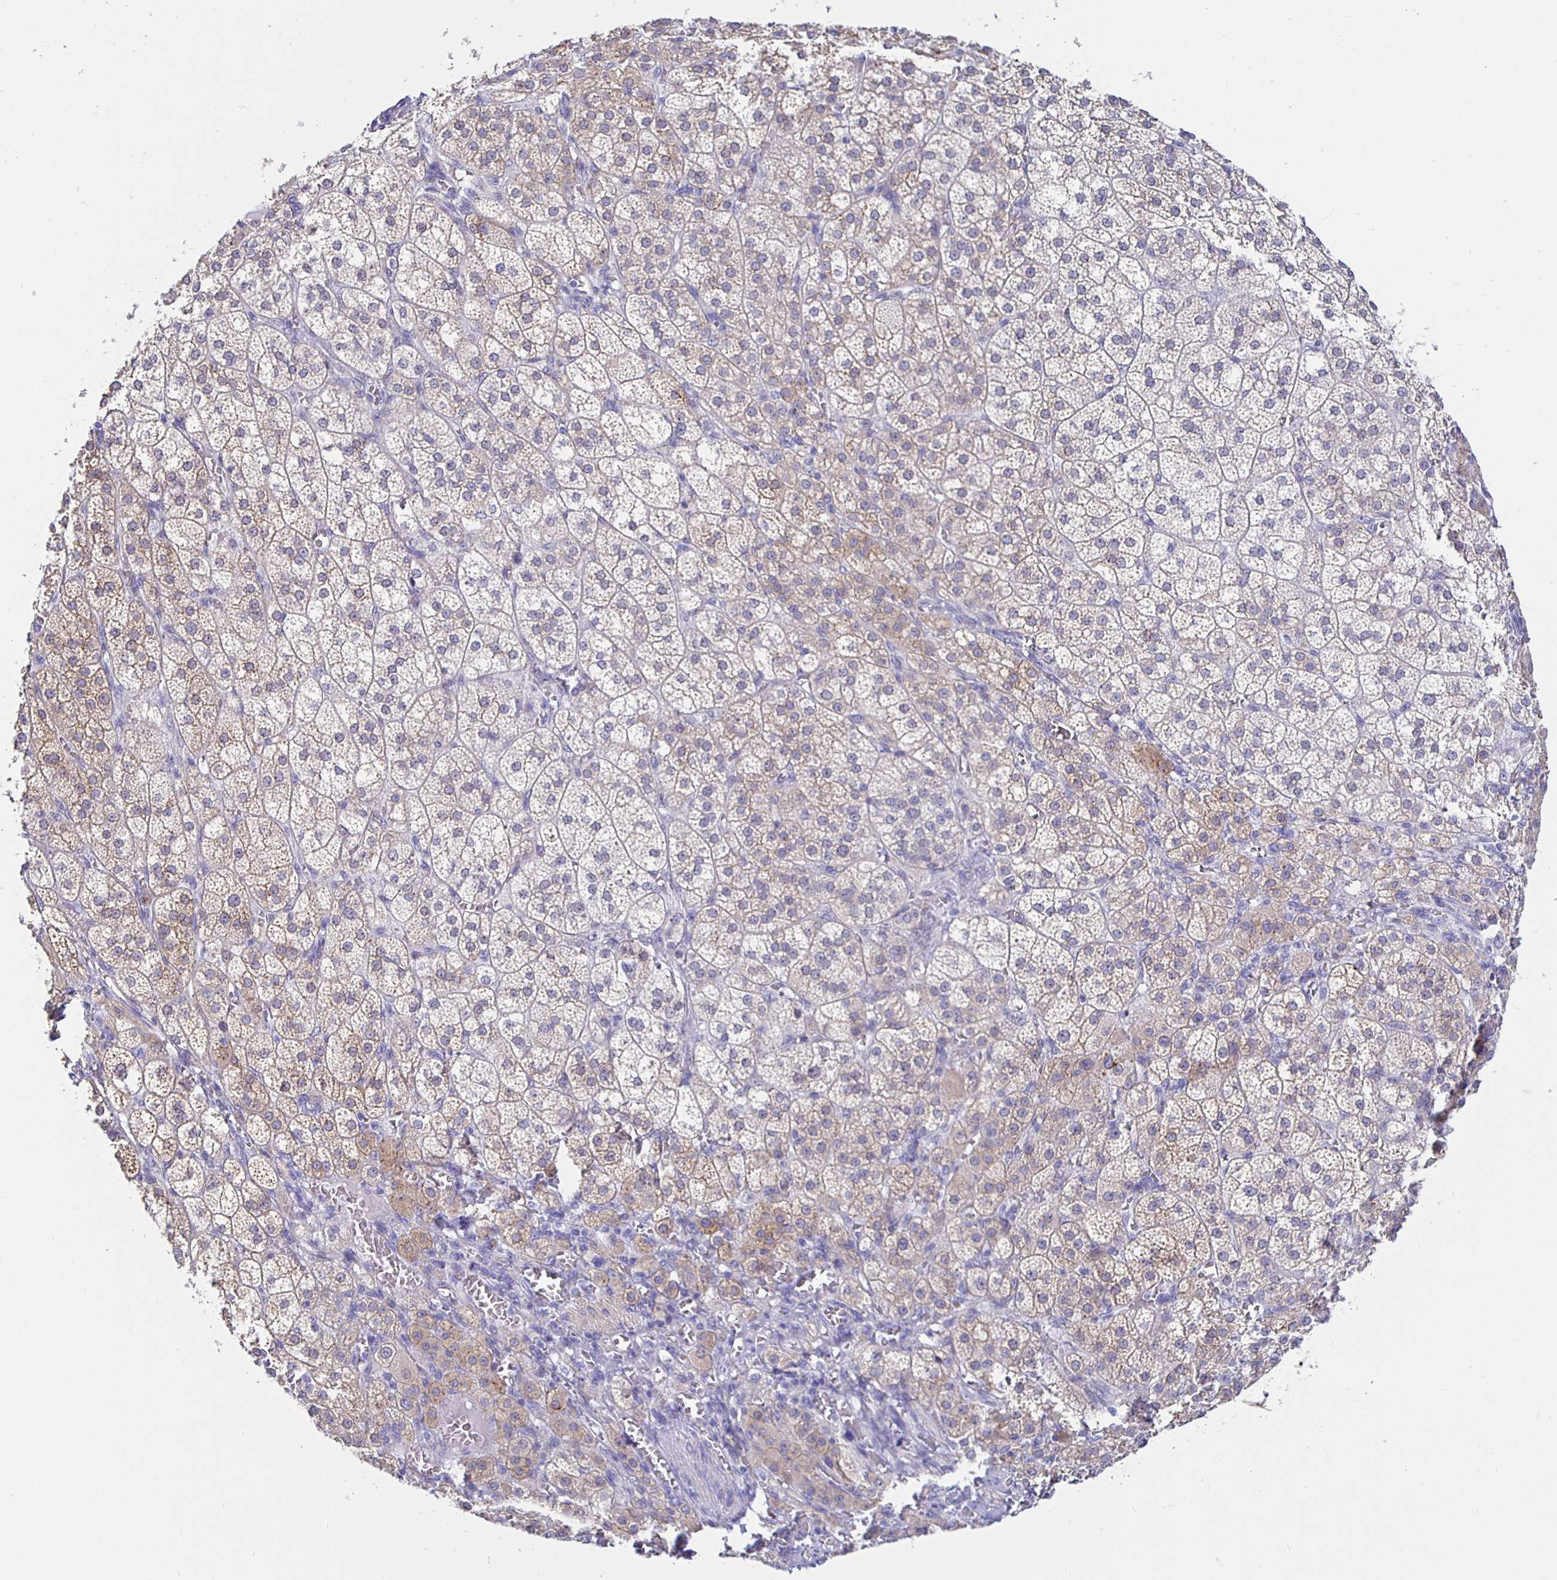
{"staining": {"intensity": "weak", "quantity": "25%-75%", "location": "cytoplasmic/membranous"}, "tissue": "adrenal gland", "cell_type": "Glandular cells", "image_type": "normal", "snomed": [{"axis": "morphology", "description": "Normal tissue, NOS"}, {"axis": "topography", "description": "Adrenal gland"}], "caption": "Protein expression analysis of unremarkable adrenal gland demonstrates weak cytoplasmic/membranous expression in approximately 25%-75% of glandular cells. The staining is performed using DAB (3,3'-diaminobenzidine) brown chromogen to label protein expression. The nuclei are counter-stained blue using hematoxylin.", "gene": "HSPA4L", "patient": {"sex": "female", "age": 60}}